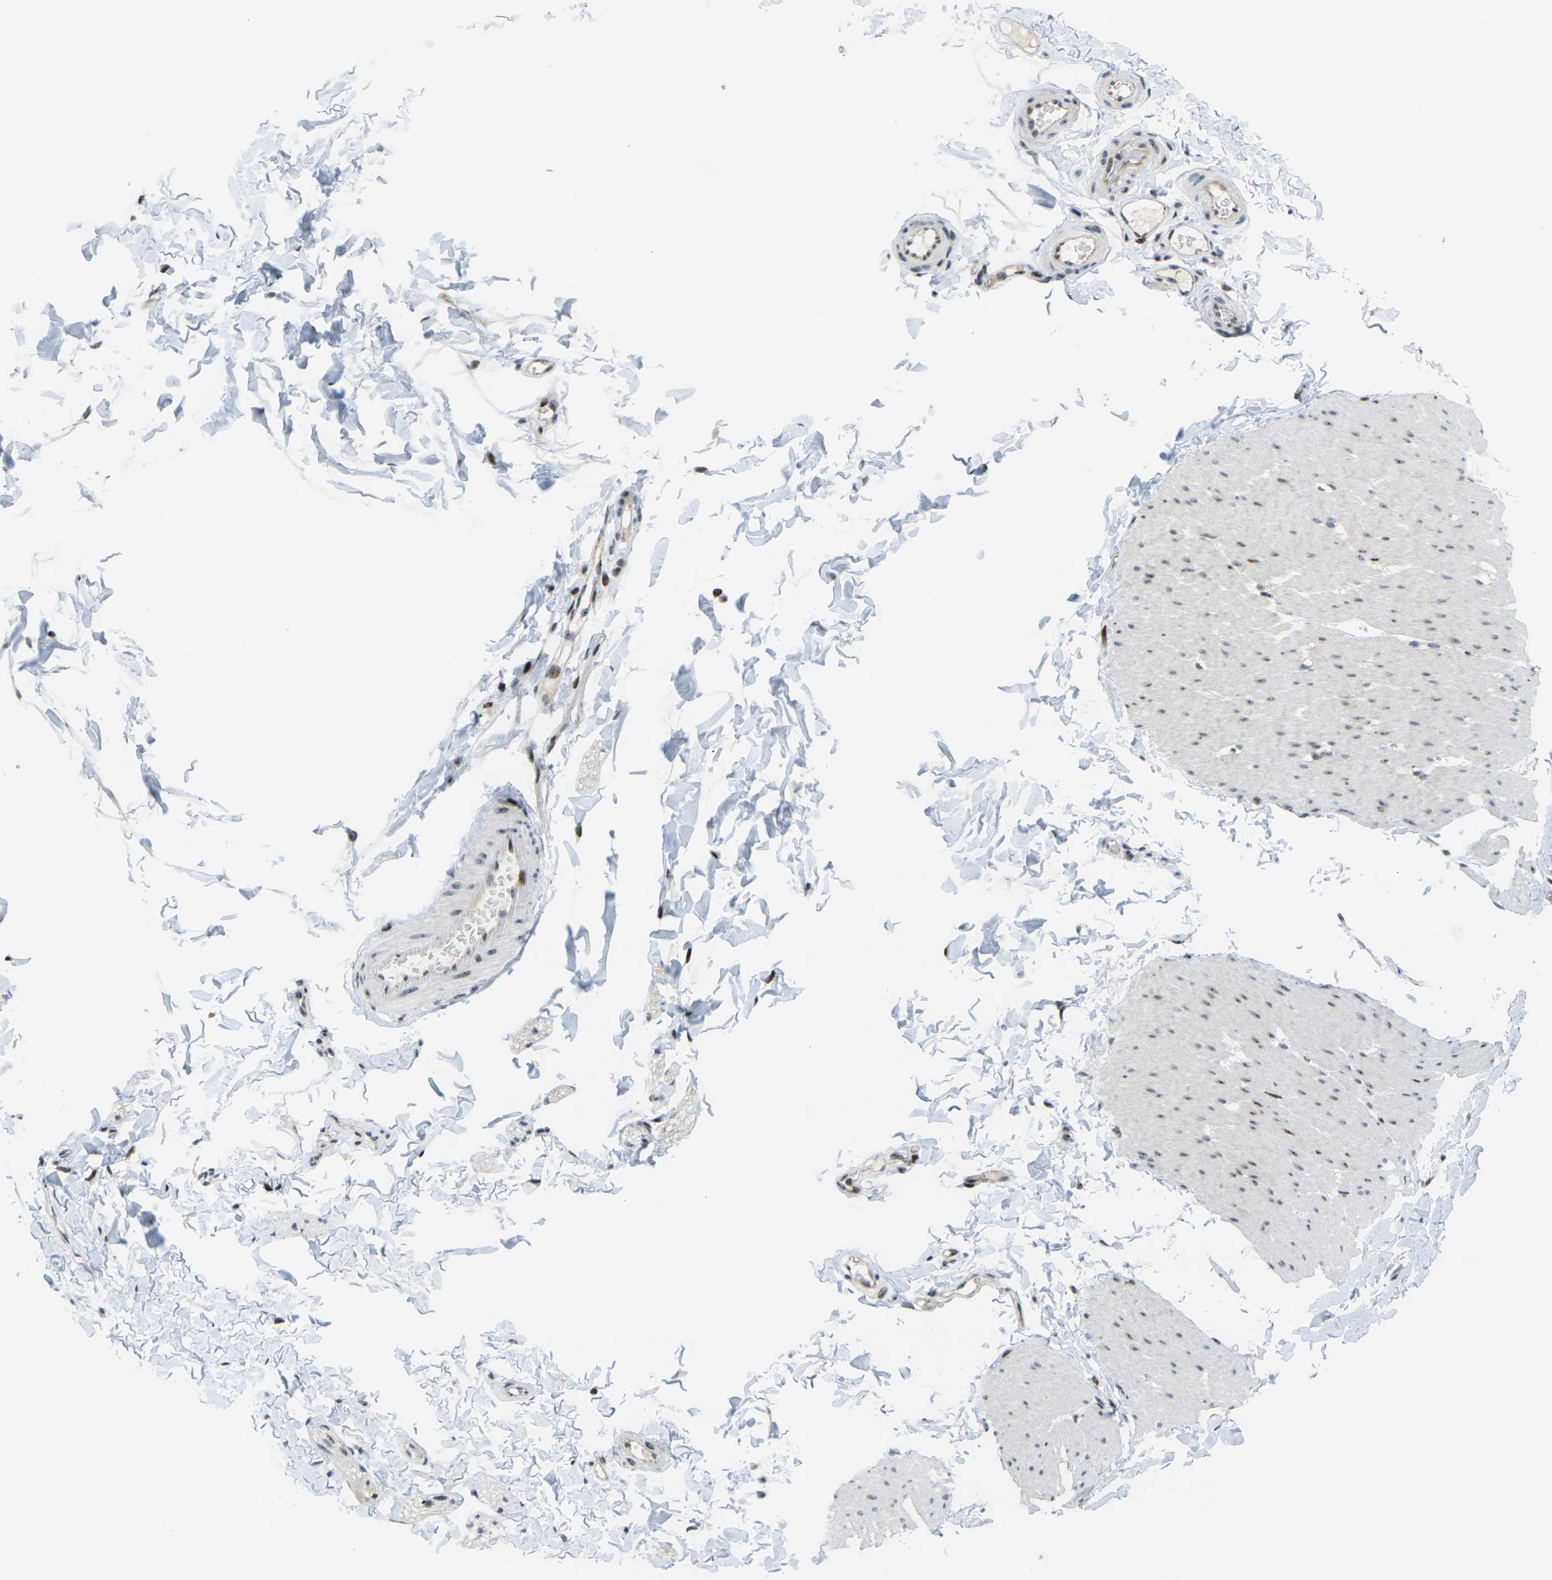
{"staining": {"intensity": "moderate", "quantity": "25%-75%", "location": "cytoplasmic/membranous,nuclear"}, "tissue": "smooth muscle", "cell_type": "Smooth muscle cells", "image_type": "normal", "snomed": [{"axis": "morphology", "description": "Normal tissue, NOS"}, {"axis": "topography", "description": "Smooth muscle"}, {"axis": "topography", "description": "Colon"}], "caption": "Moderate cytoplasmic/membranous,nuclear protein staining is present in approximately 25%-75% of smooth muscle cells in smooth muscle.", "gene": "UBE2C", "patient": {"sex": "male", "age": 67}}